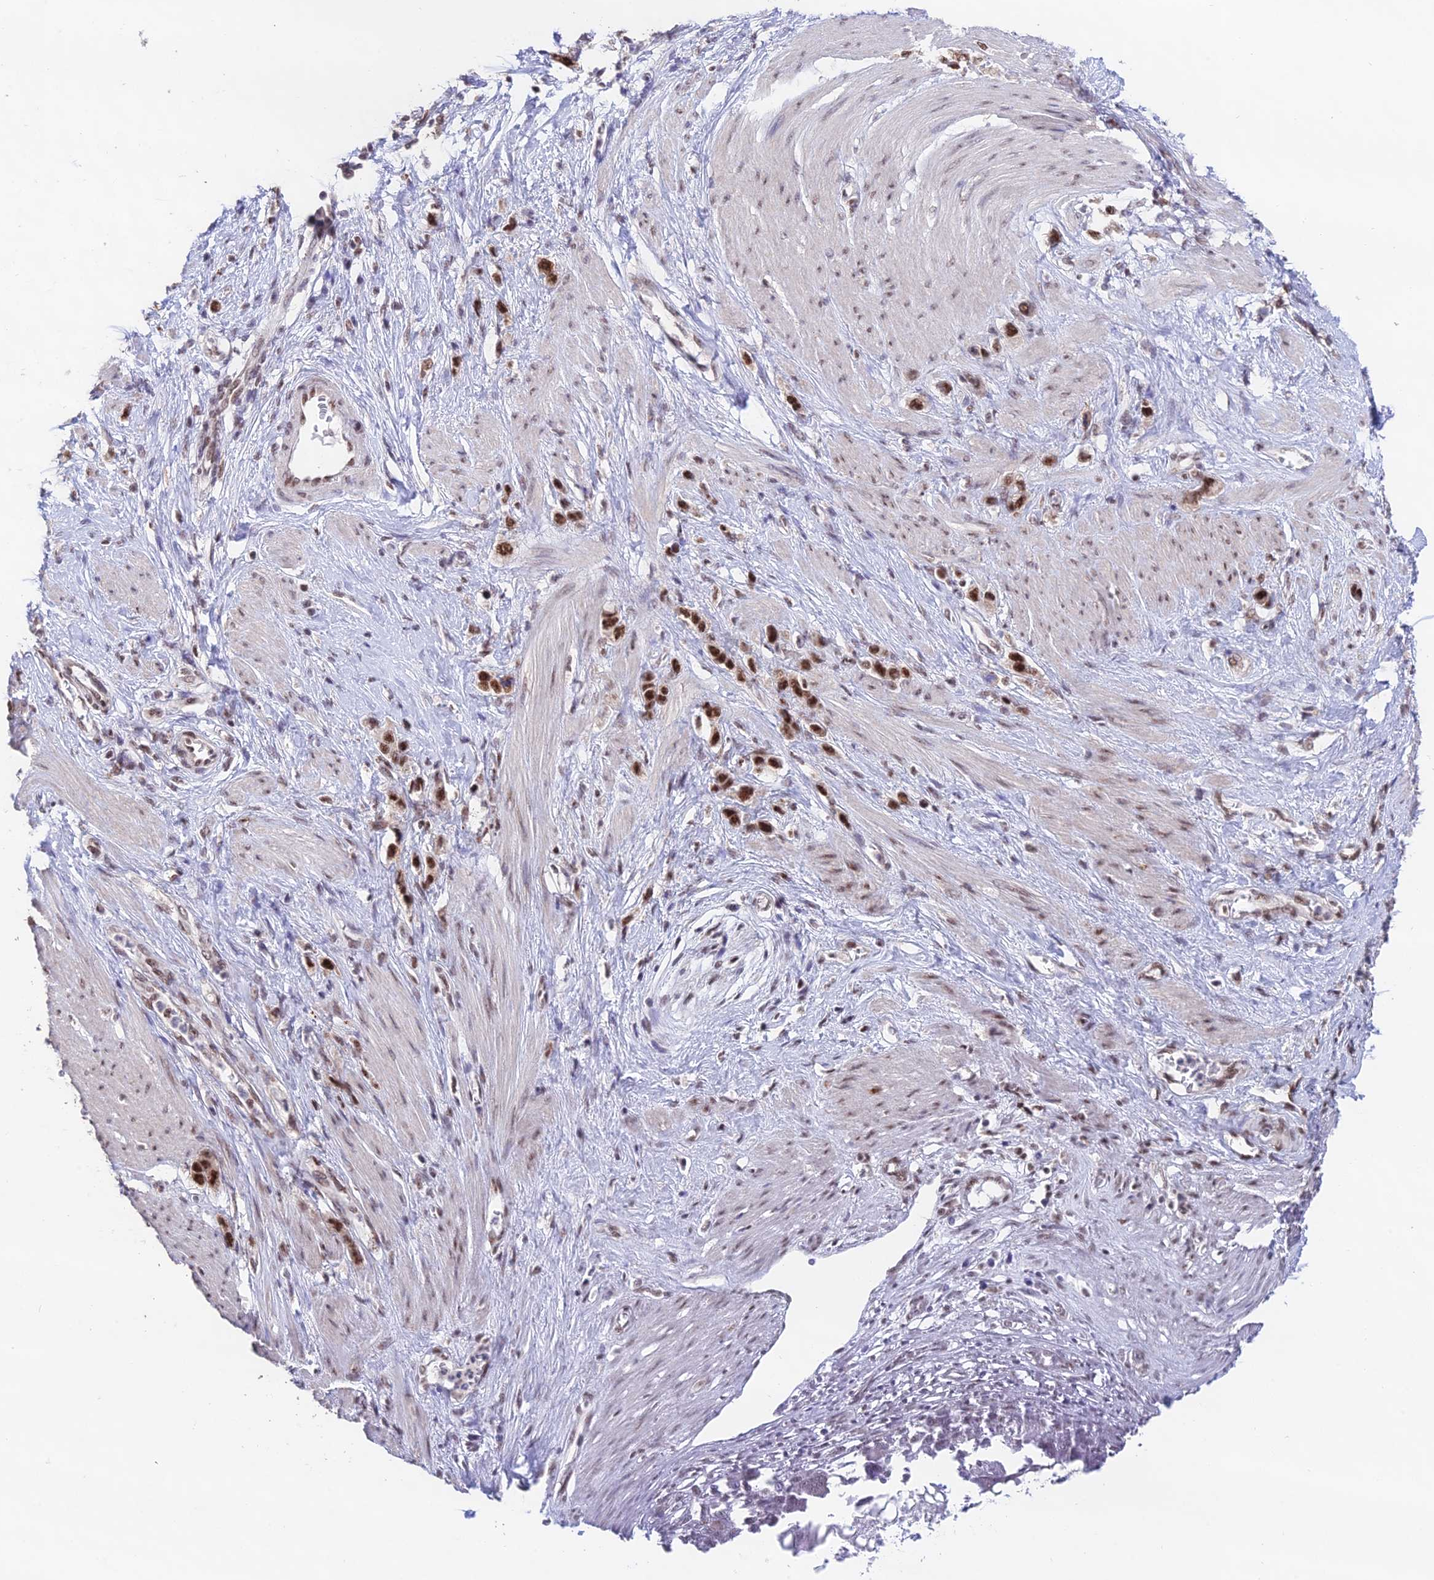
{"staining": {"intensity": "moderate", "quantity": ">75%", "location": "nuclear"}, "tissue": "stomach cancer", "cell_type": "Tumor cells", "image_type": "cancer", "snomed": [{"axis": "morphology", "description": "Adenocarcinoma, NOS"}, {"axis": "morphology", "description": "Adenocarcinoma, High grade"}, {"axis": "topography", "description": "Stomach, upper"}, {"axis": "topography", "description": "Stomach, lower"}], "caption": "High-power microscopy captured an IHC image of stomach high-grade adenocarcinoma, revealing moderate nuclear staining in about >75% of tumor cells.", "gene": "THOC7", "patient": {"sex": "female", "age": 65}}